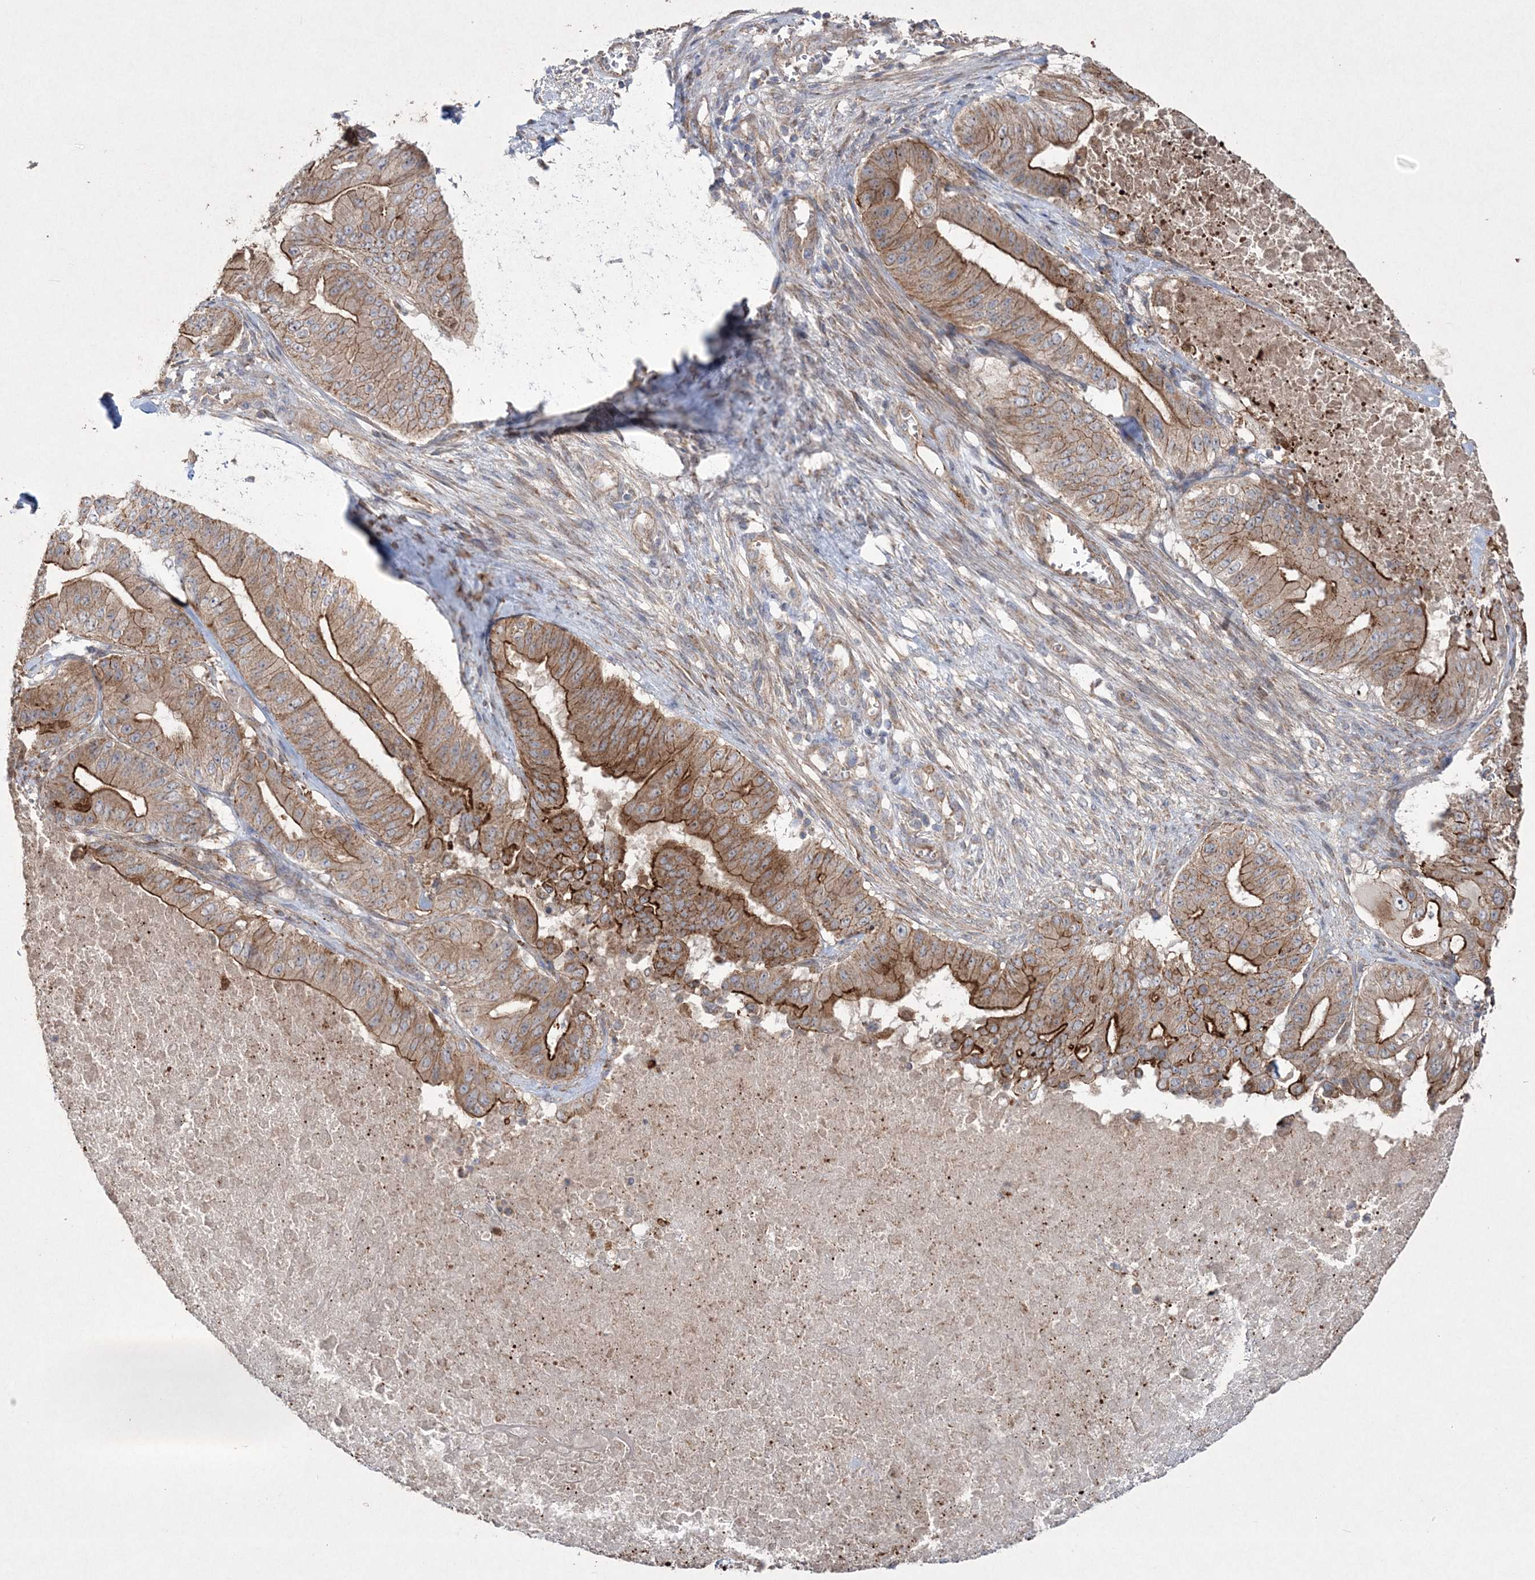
{"staining": {"intensity": "strong", "quantity": "25%-75%", "location": "cytoplasmic/membranous"}, "tissue": "pancreatic cancer", "cell_type": "Tumor cells", "image_type": "cancer", "snomed": [{"axis": "morphology", "description": "Adenocarcinoma, NOS"}, {"axis": "topography", "description": "Pancreas"}], "caption": "Pancreatic cancer tissue shows strong cytoplasmic/membranous expression in approximately 25%-75% of tumor cells, visualized by immunohistochemistry.", "gene": "TTC7A", "patient": {"sex": "female", "age": 77}}